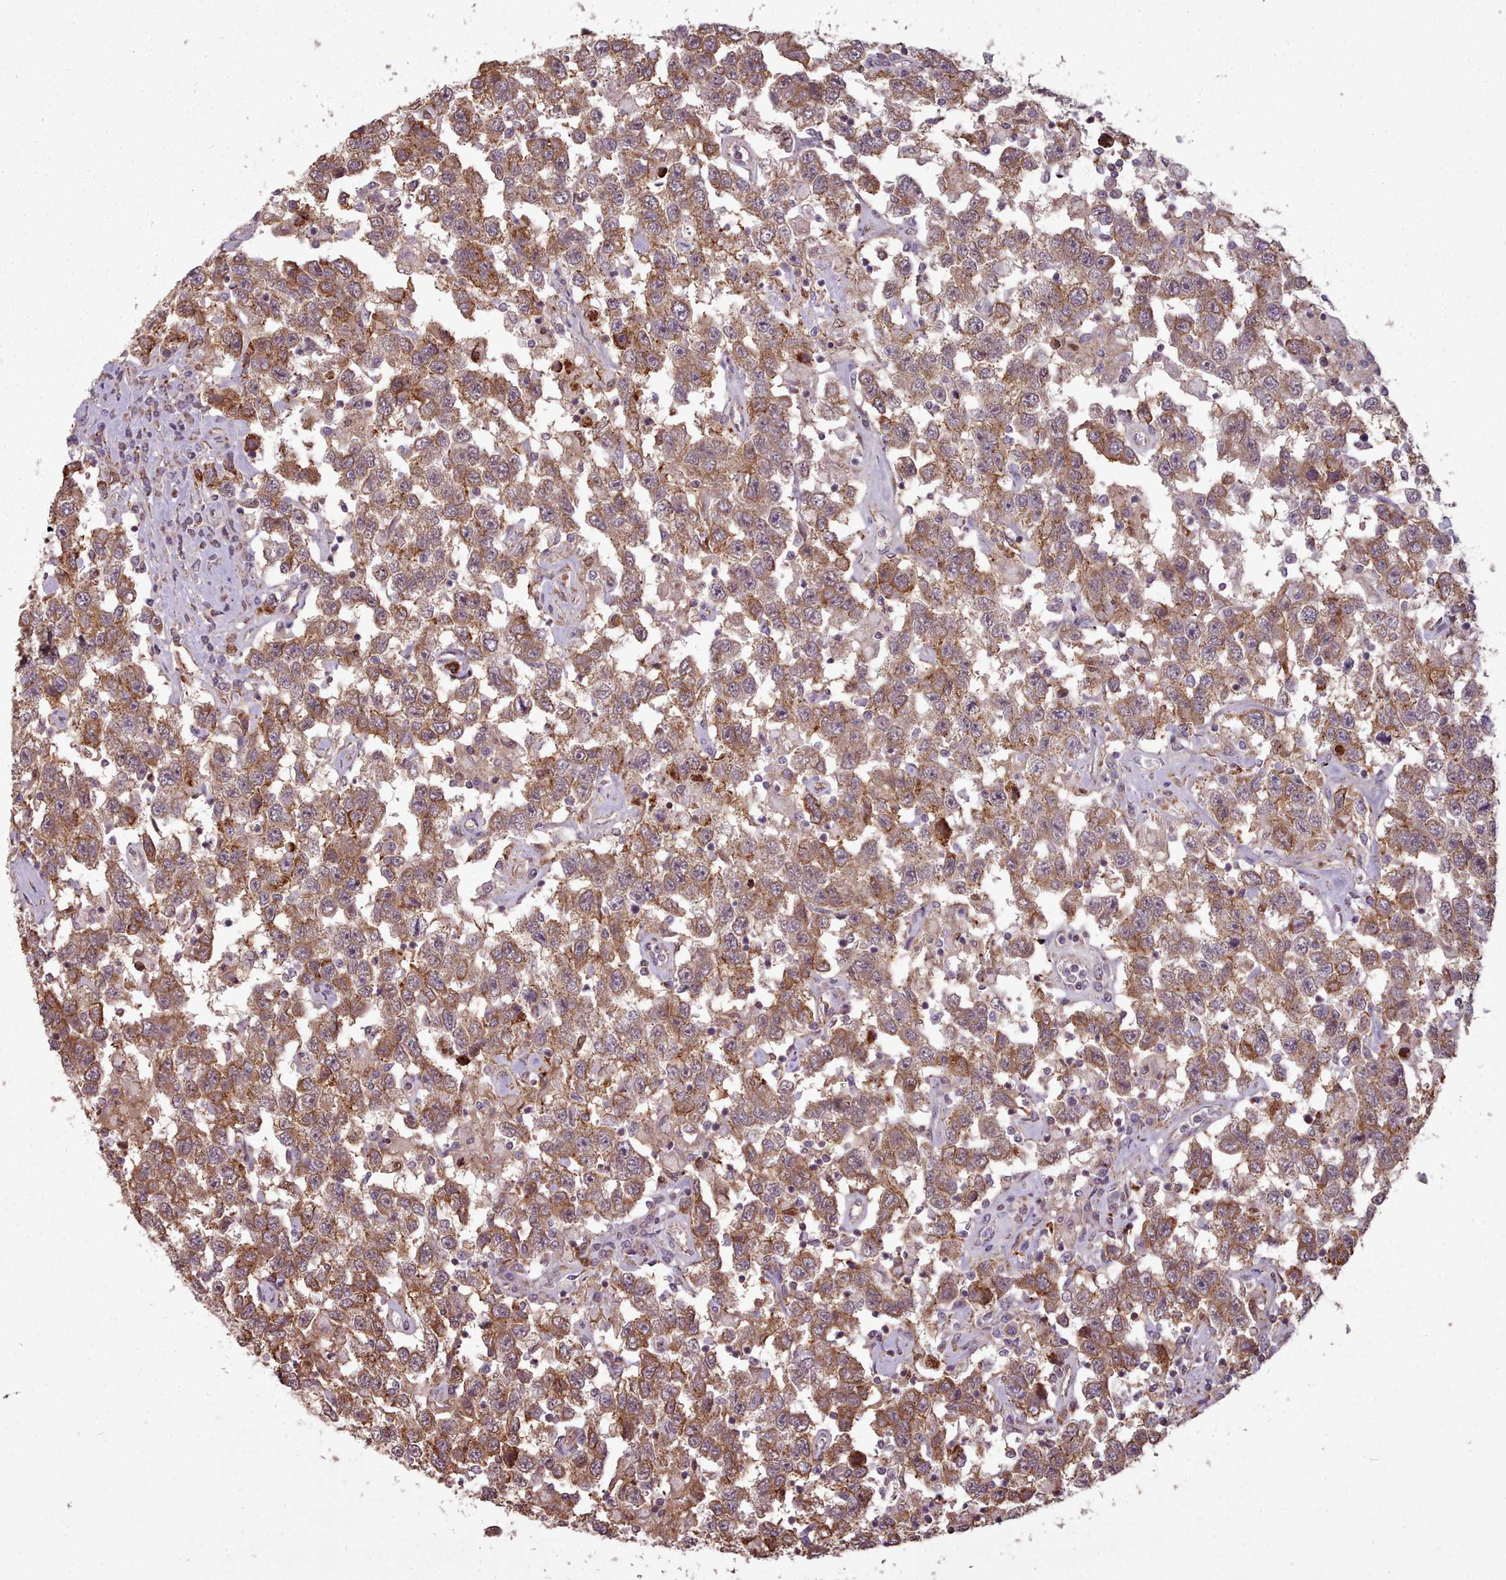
{"staining": {"intensity": "moderate", "quantity": ">75%", "location": "cytoplasmic/membranous"}, "tissue": "testis cancer", "cell_type": "Tumor cells", "image_type": "cancer", "snomed": [{"axis": "morphology", "description": "Seminoma, NOS"}, {"axis": "topography", "description": "Testis"}], "caption": "IHC image of neoplastic tissue: testis seminoma stained using immunohistochemistry reveals medium levels of moderate protein expression localized specifically in the cytoplasmic/membranous of tumor cells, appearing as a cytoplasmic/membranous brown color.", "gene": "ZMYM4", "patient": {"sex": "male", "age": 41}}